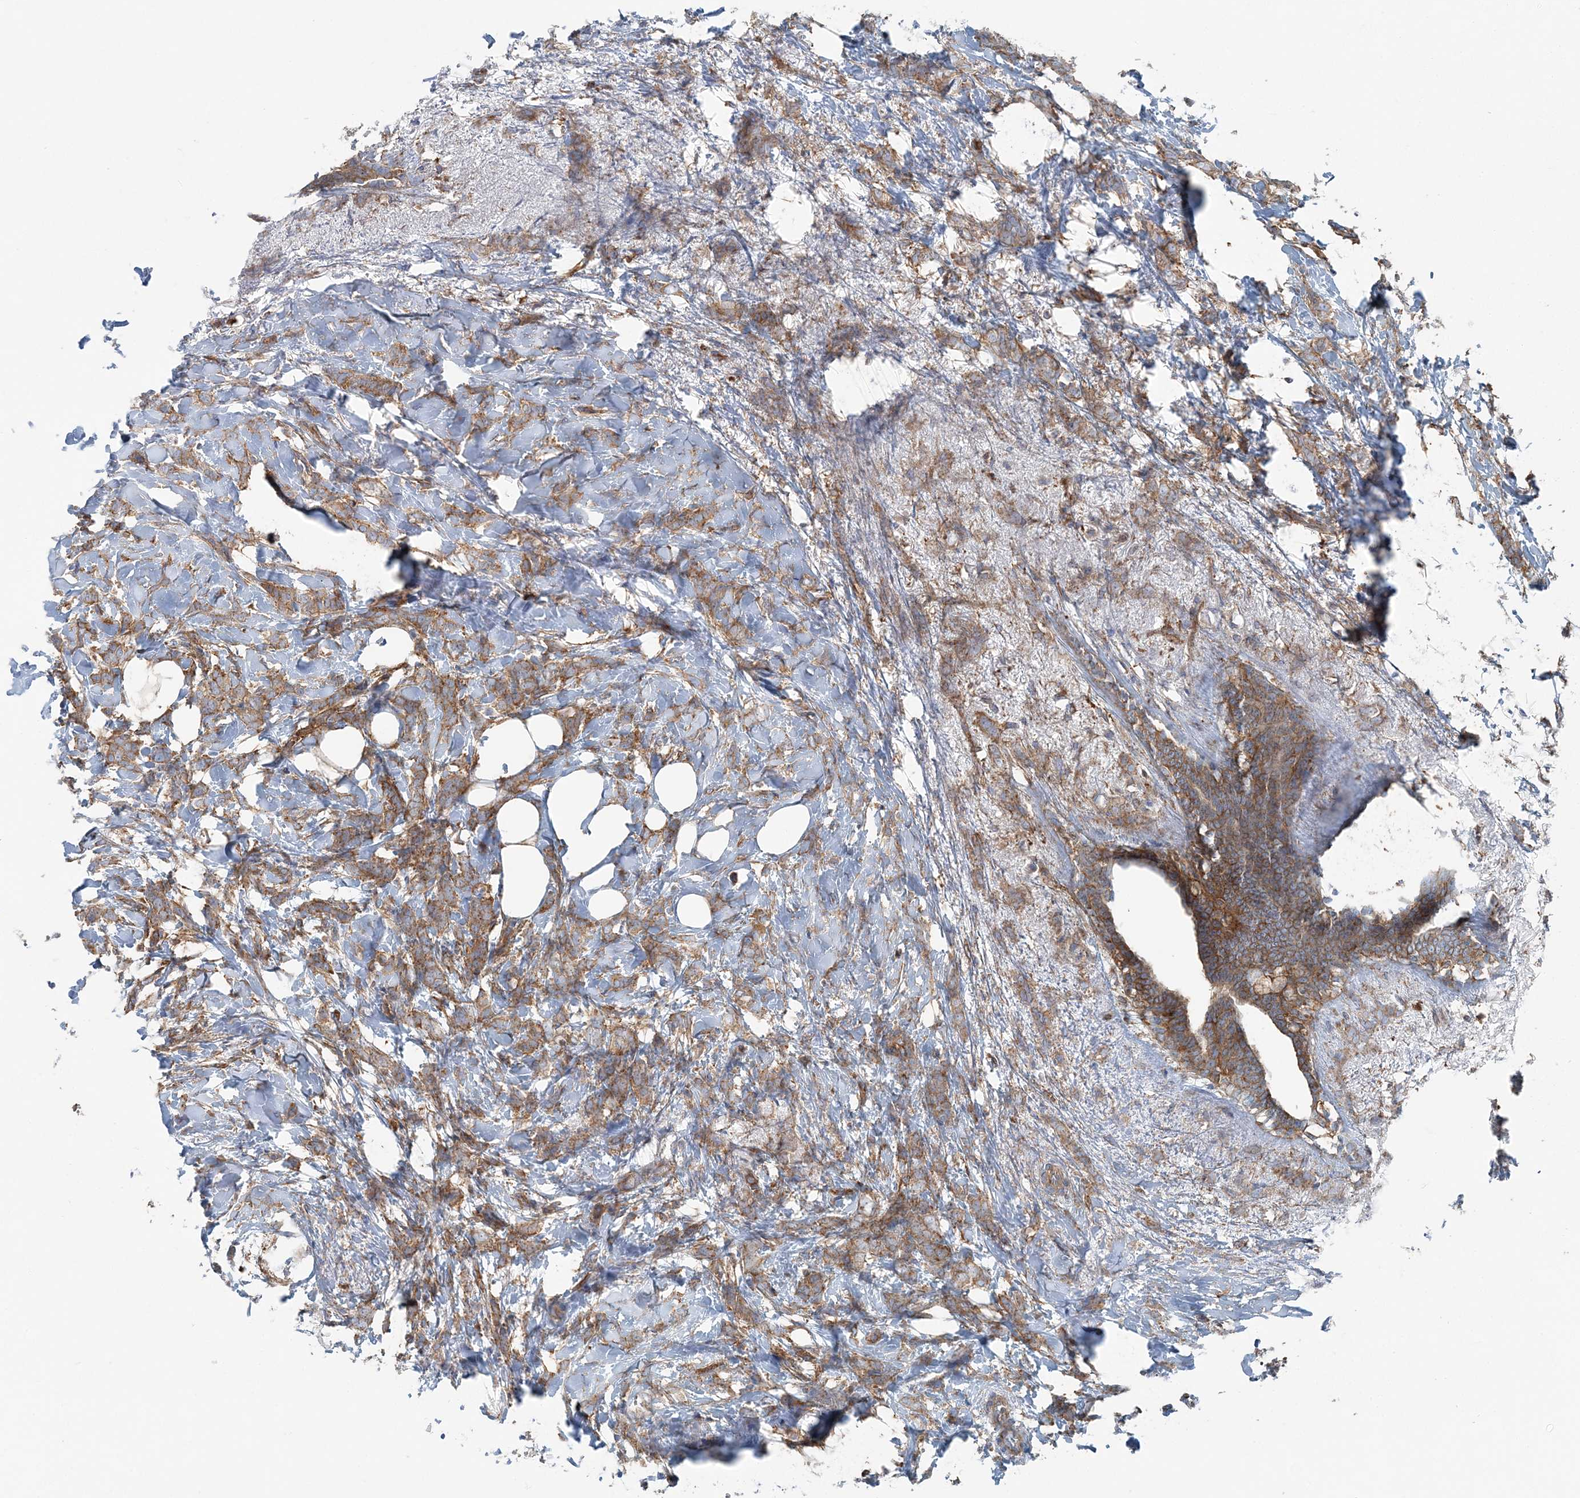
{"staining": {"intensity": "moderate", "quantity": ">75%", "location": "cytoplasmic/membranous"}, "tissue": "breast cancer", "cell_type": "Tumor cells", "image_type": "cancer", "snomed": [{"axis": "morphology", "description": "Lobular carcinoma, in situ"}, {"axis": "morphology", "description": "Lobular carcinoma"}, {"axis": "topography", "description": "Breast"}], "caption": "A medium amount of moderate cytoplasmic/membranous positivity is identified in about >75% of tumor cells in breast cancer tissue.", "gene": "SNX2", "patient": {"sex": "female", "age": 41}}